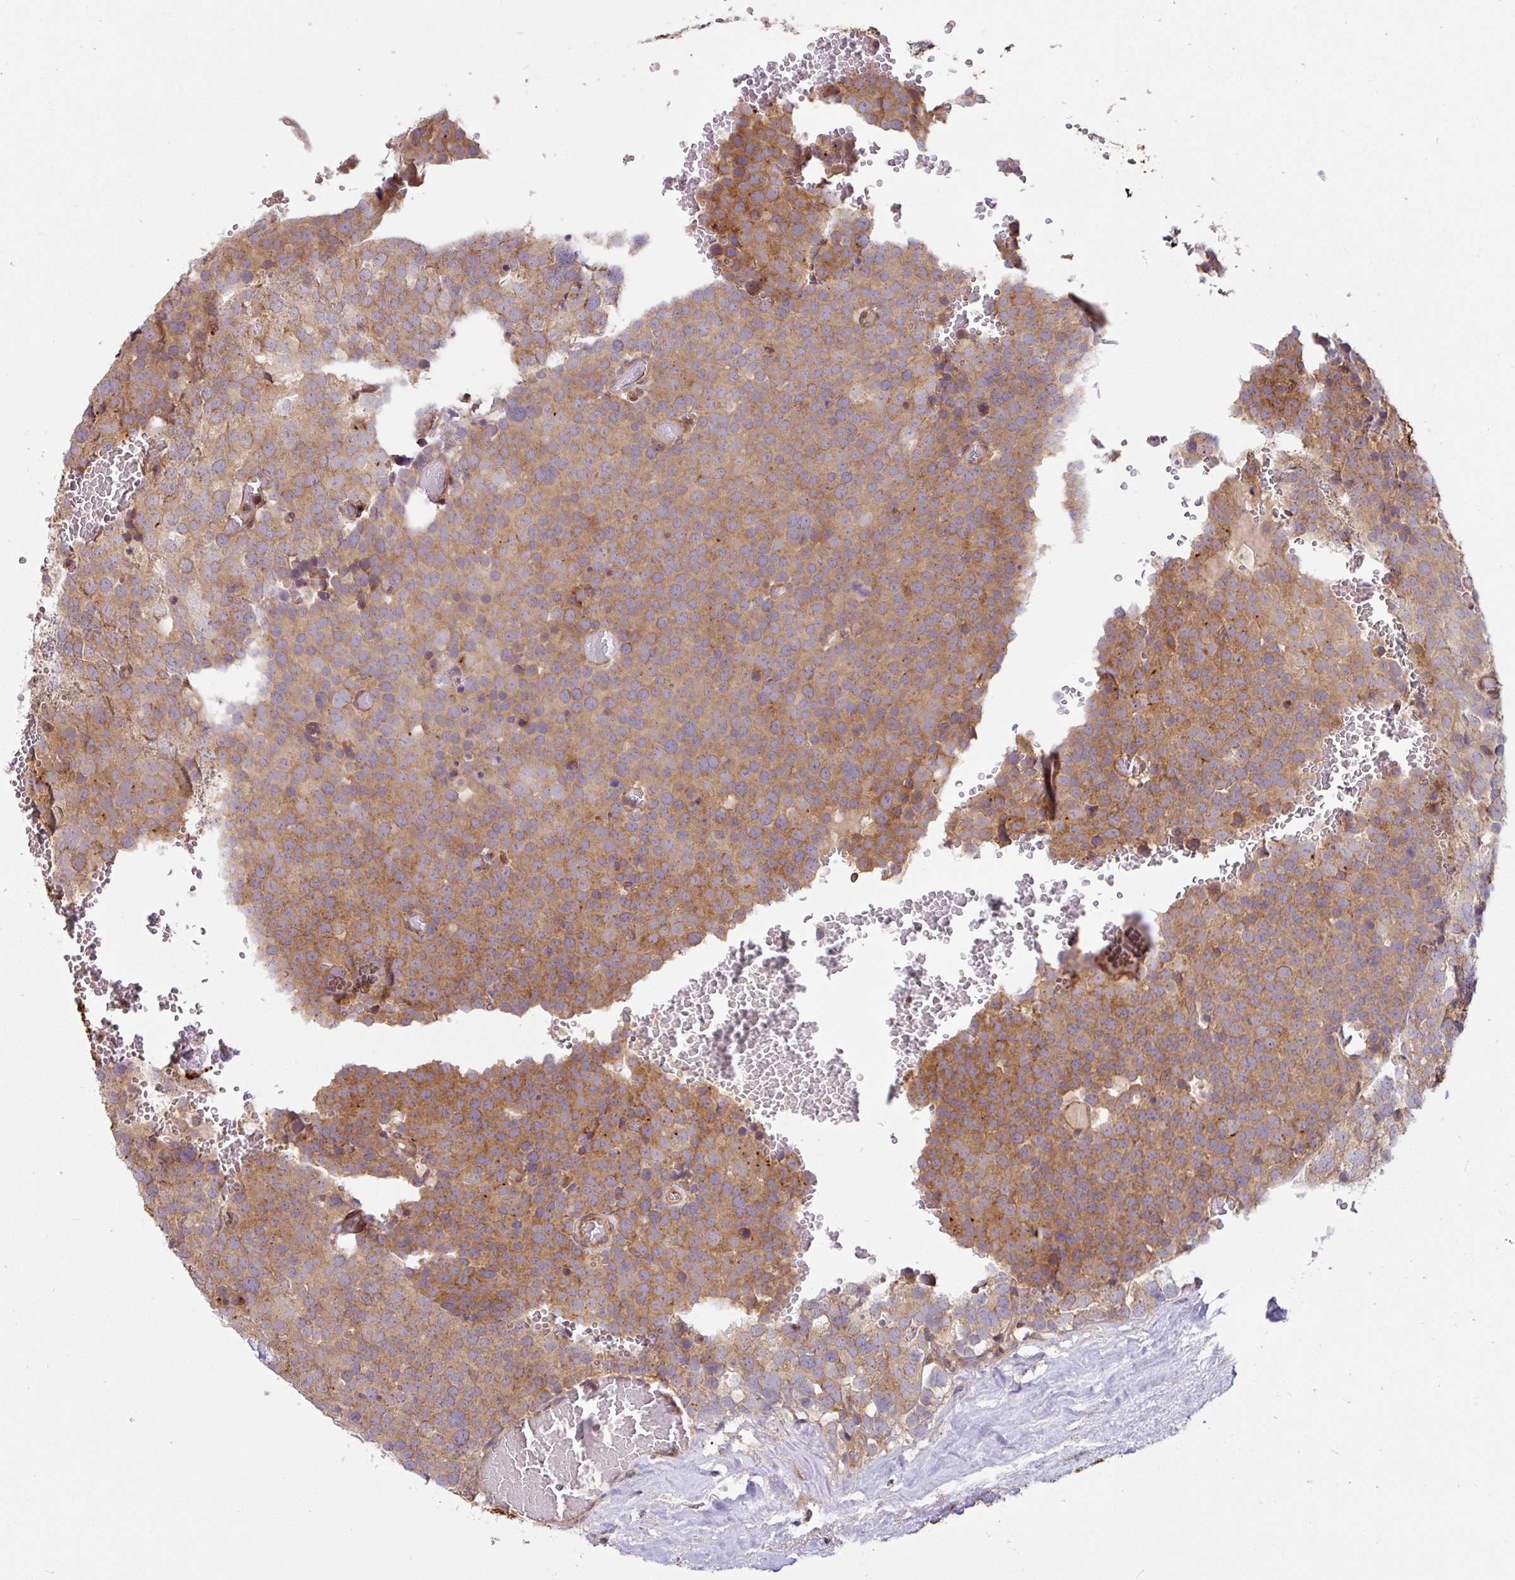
{"staining": {"intensity": "moderate", "quantity": ">75%", "location": "cytoplasmic/membranous"}, "tissue": "testis cancer", "cell_type": "Tumor cells", "image_type": "cancer", "snomed": [{"axis": "morphology", "description": "Seminoma, NOS"}, {"axis": "topography", "description": "Testis"}], "caption": "Testis cancer was stained to show a protein in brown. There is medium levels of moderate cytoplasmic/membranous expression in about >75% of tumor cells.", "gene": "SHB", "patient": {"sex": "male", "age": 71}}